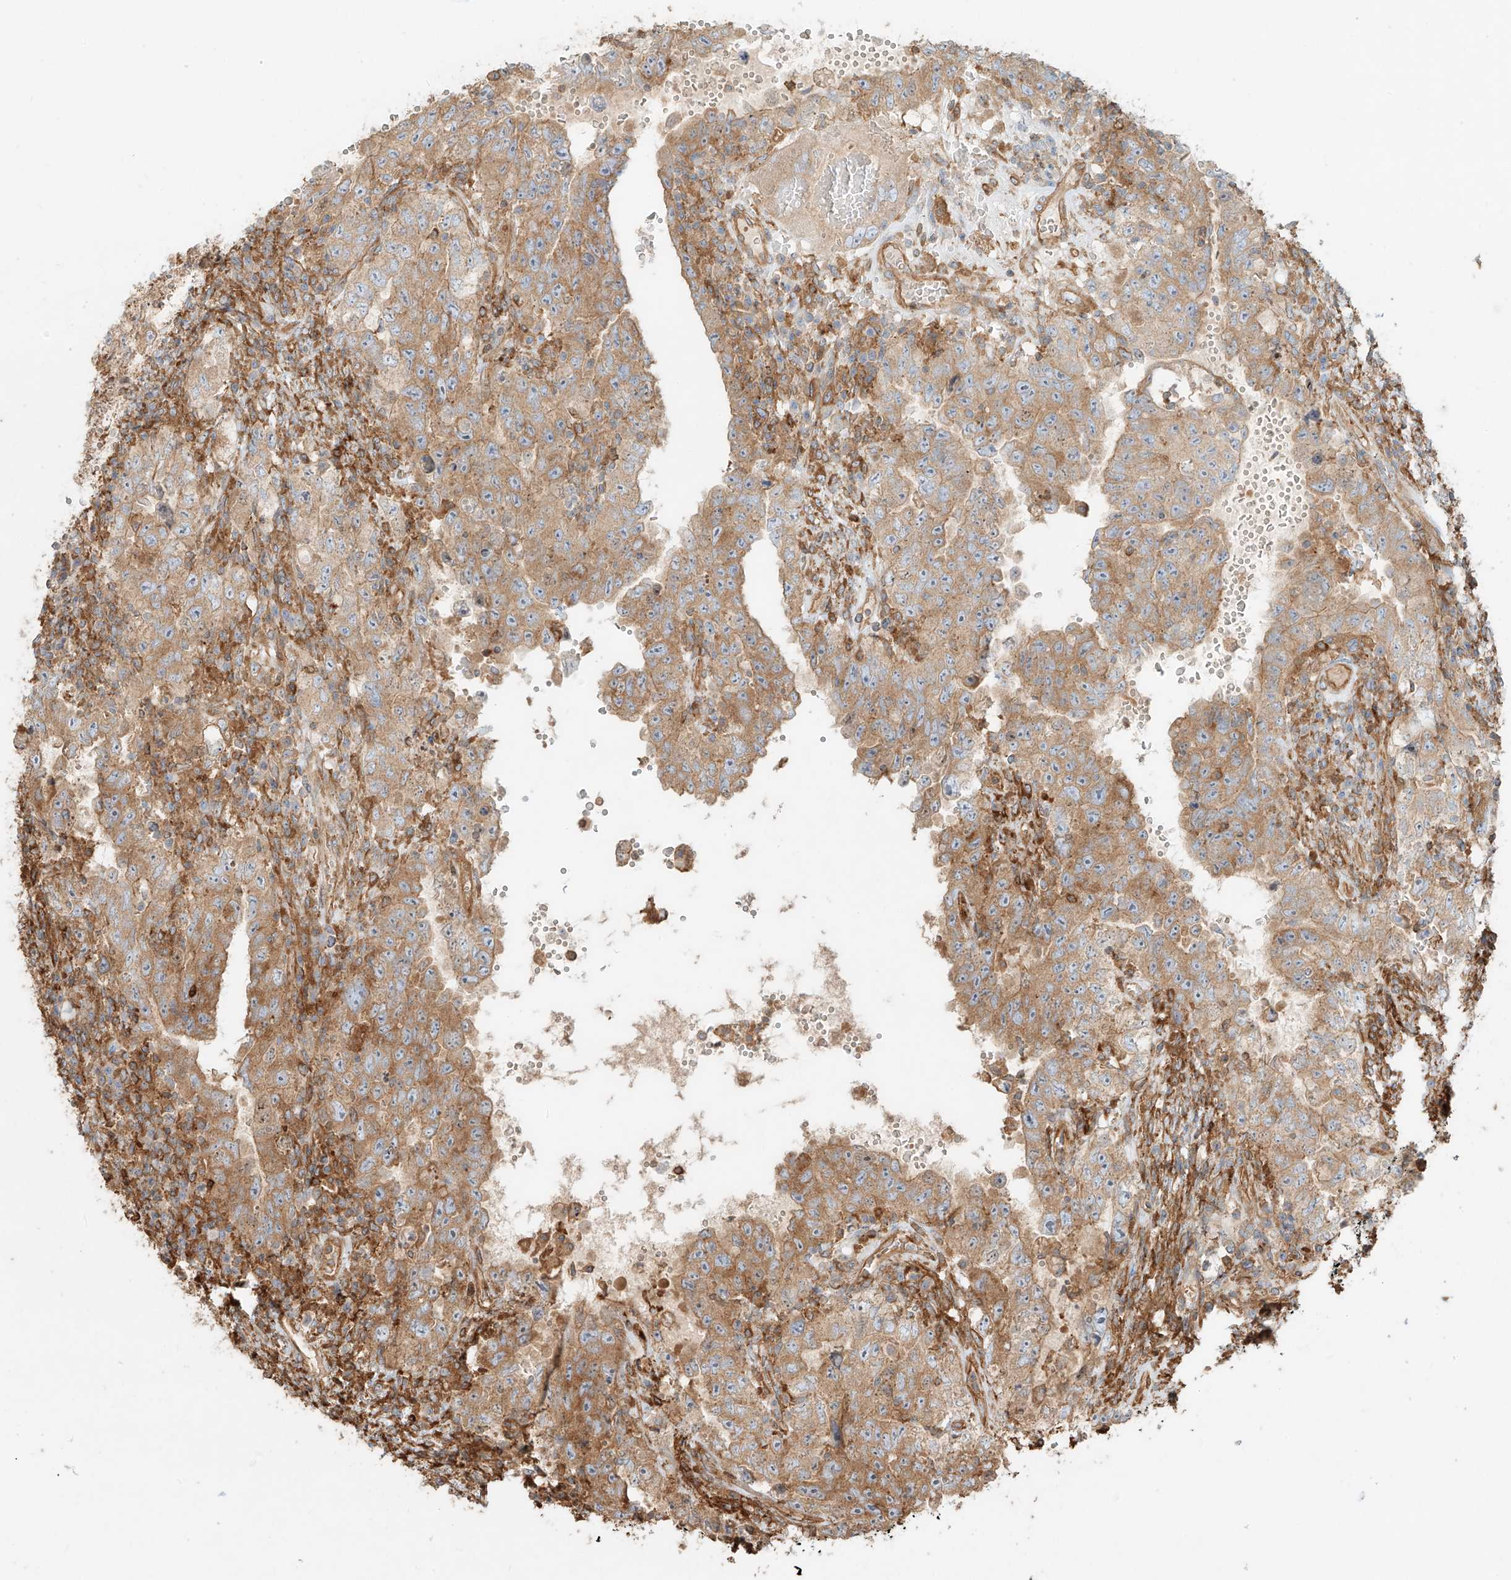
{"staining": {"intensity": "moderate", "quantity": ">75%", "location": "cytoplasmic/membranous"}, "tissue": "testis cancer", "cell_type": "Tumor cells", "image_type": "cancer", "snomed": [{"axis": "morphology", "description": "Carcinoma, Embryonal, NOS"}, {"axis": "topography", "description": "Testis"}], "caption": "Immunohistochemistry (DAB (3,3'-diaminobenzidine)) staining of human testis cancer (embryonal carcinoma) demonstrates moderate cytoplasmic/membranous protein expression in about >75% of tumor cells.", "gene": "SNX9", "patient": {"sex": "male", "age": 26}}